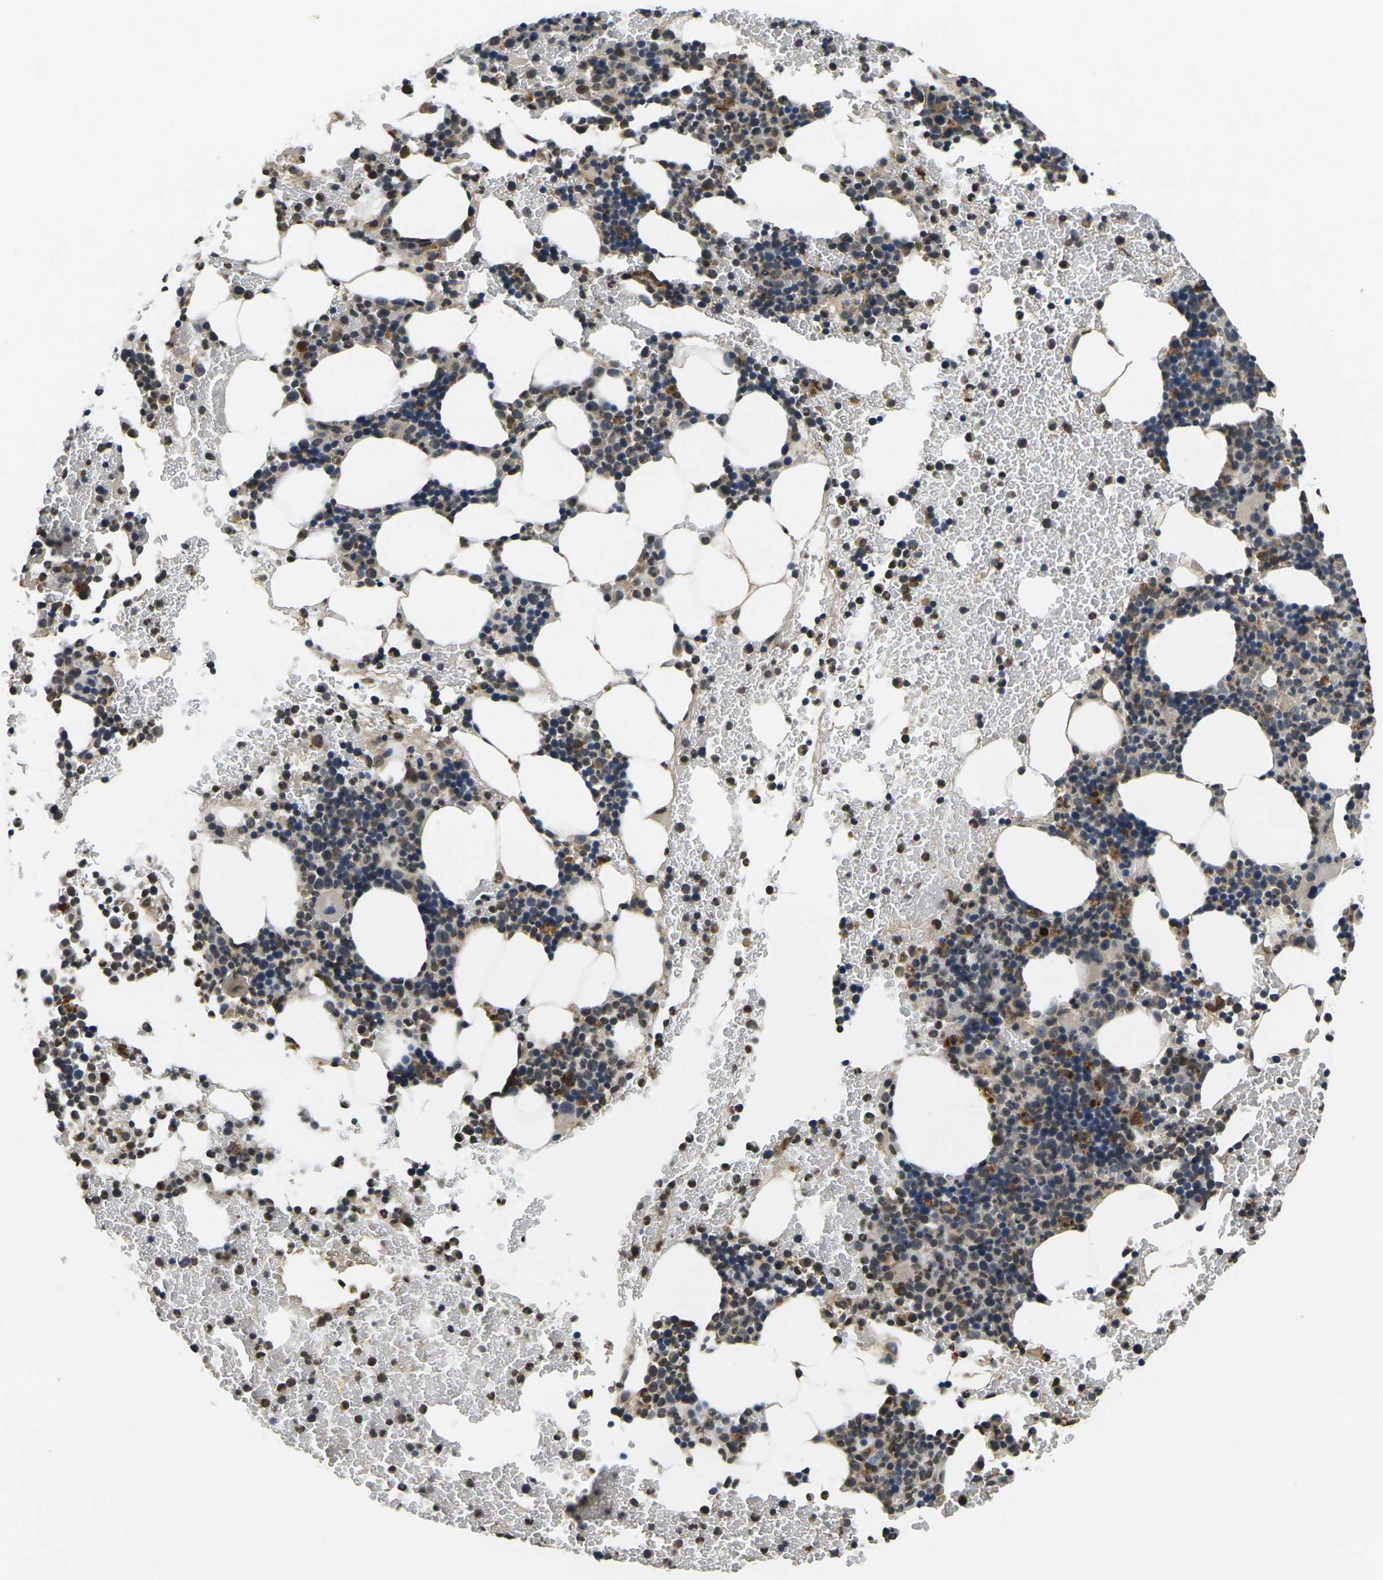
{"staining": {"intensity": "strong", "quantity": "<25%", "location": "cytoplasmic/membranous"}, "tissue": "bone marrow", "cell_type": "Hematopoietic cells", "image_type": "normal", "snomed": [{"axis": "morphology", "description": "Normal tissue, NOS"}, {"axis": "morphology", "description": "Inflammation, NOS"}, {"axis": "topography", "description": "Bone marrow"}], "caption": "IHC (DAB) staining of benign human bone marrow displays strong cytoplasmic/membranous protein expression in approximately <25% of hematopoietic cells.", "gene": "C1QC", "patient": {"sex": "female", "age": 70}}